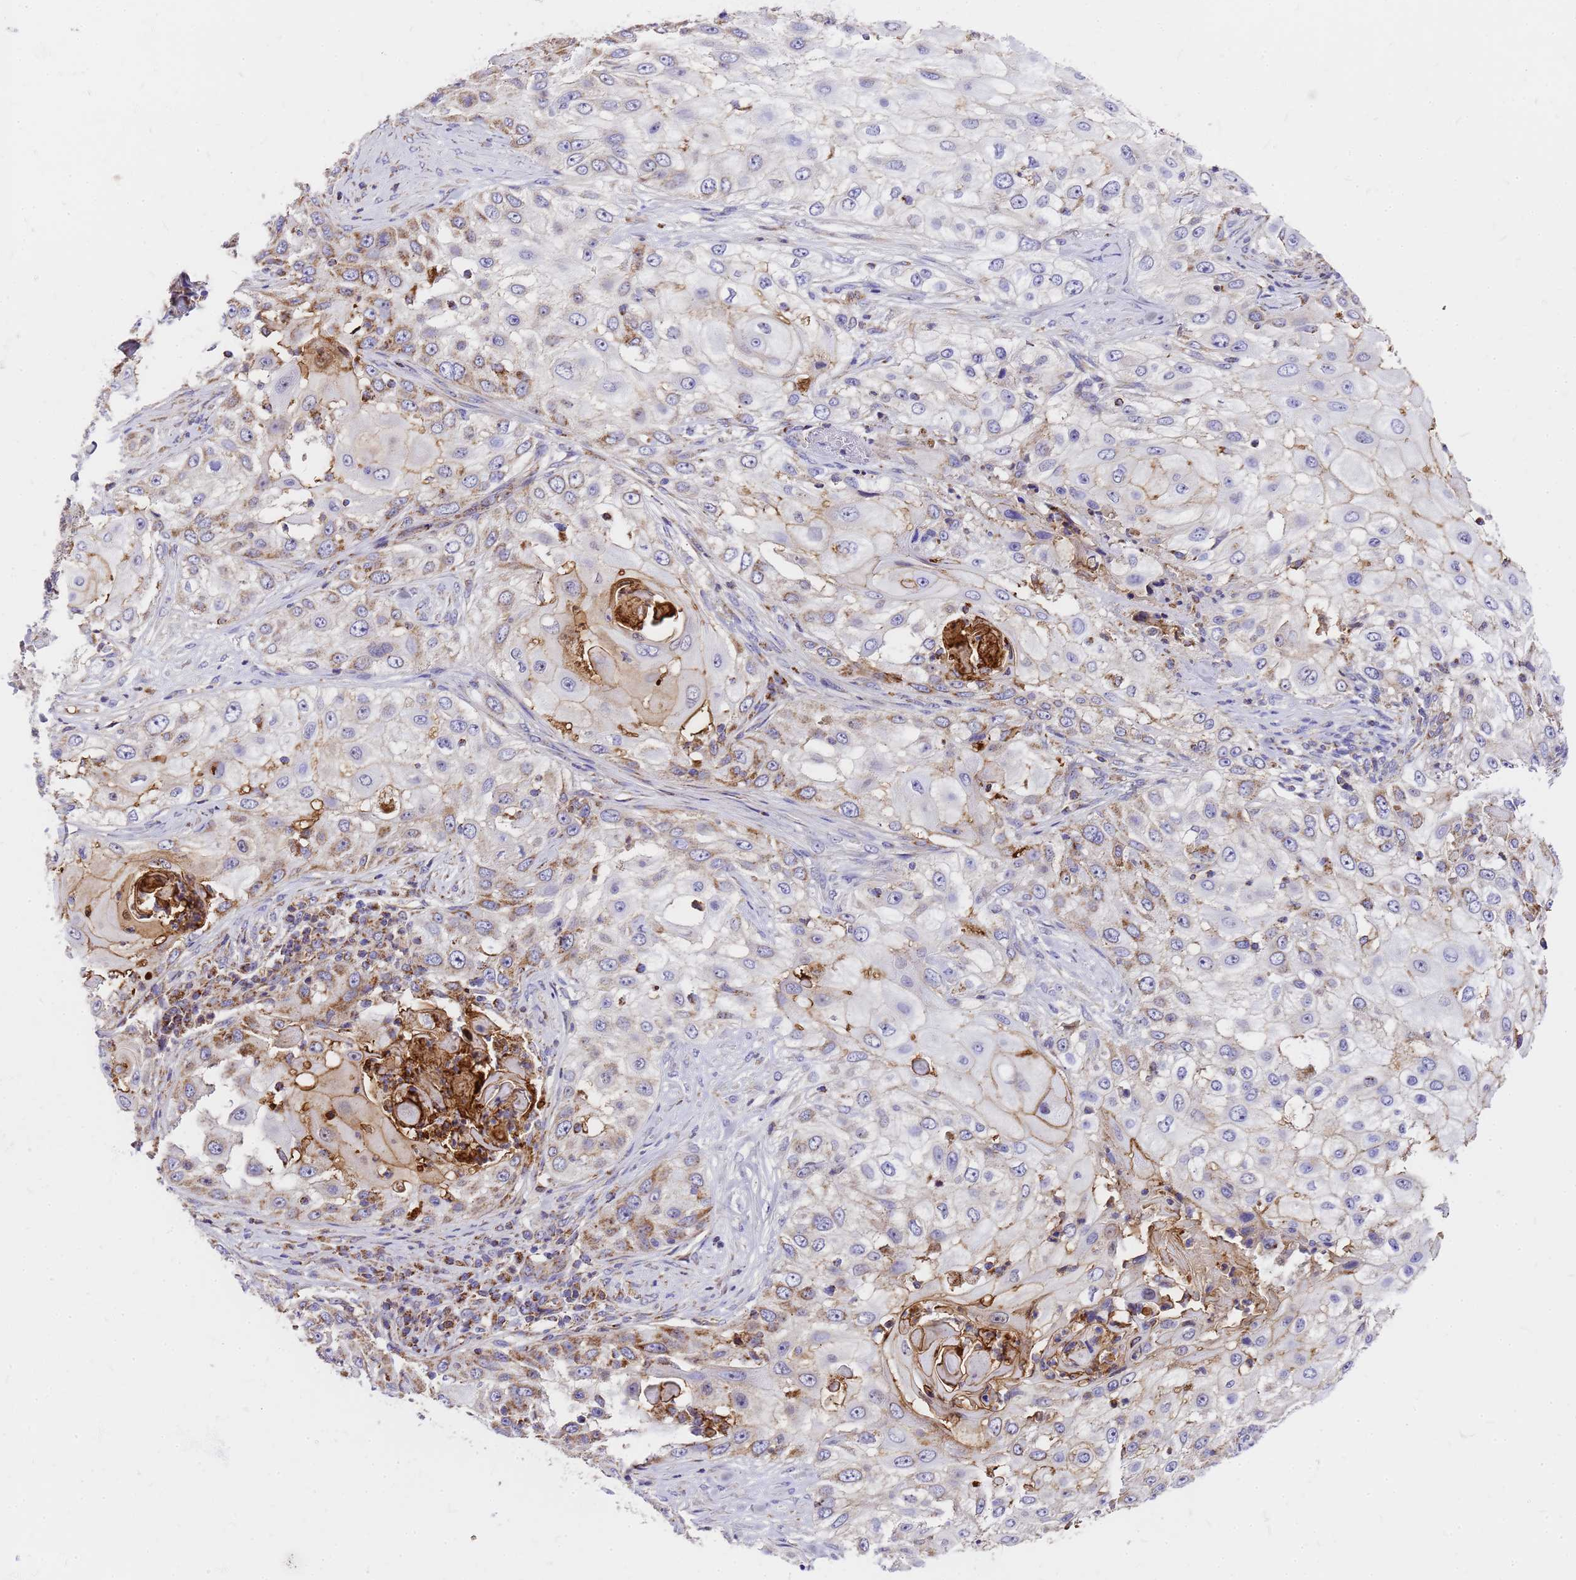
{"staining": {"intensity": "moderate", "quantity": "25%-75%", "location": "cytoplasmic/membranous"}, "tissue": "skin cancer", "cell_type": "Tumor cells", "image_type": "cancer", "snomed": [{"axis": "morphology", "description": "Squamous cell carcinoma, NOS"}, {"axis": "topography", "description": "Skin"}], "caption": "Immunohistochemical staining of skin squamous cell carcinoma displays medium levels of moderate cytoplasmic/membranous positivity in approximately 25%-75% of tumor cells. Using DAB (brown) and hematoxylin (blue) stains, captured at high magnification using brightfield microscopy.", "gene": "MRPS26", "patient": {"sex": "female", "age": 44}}